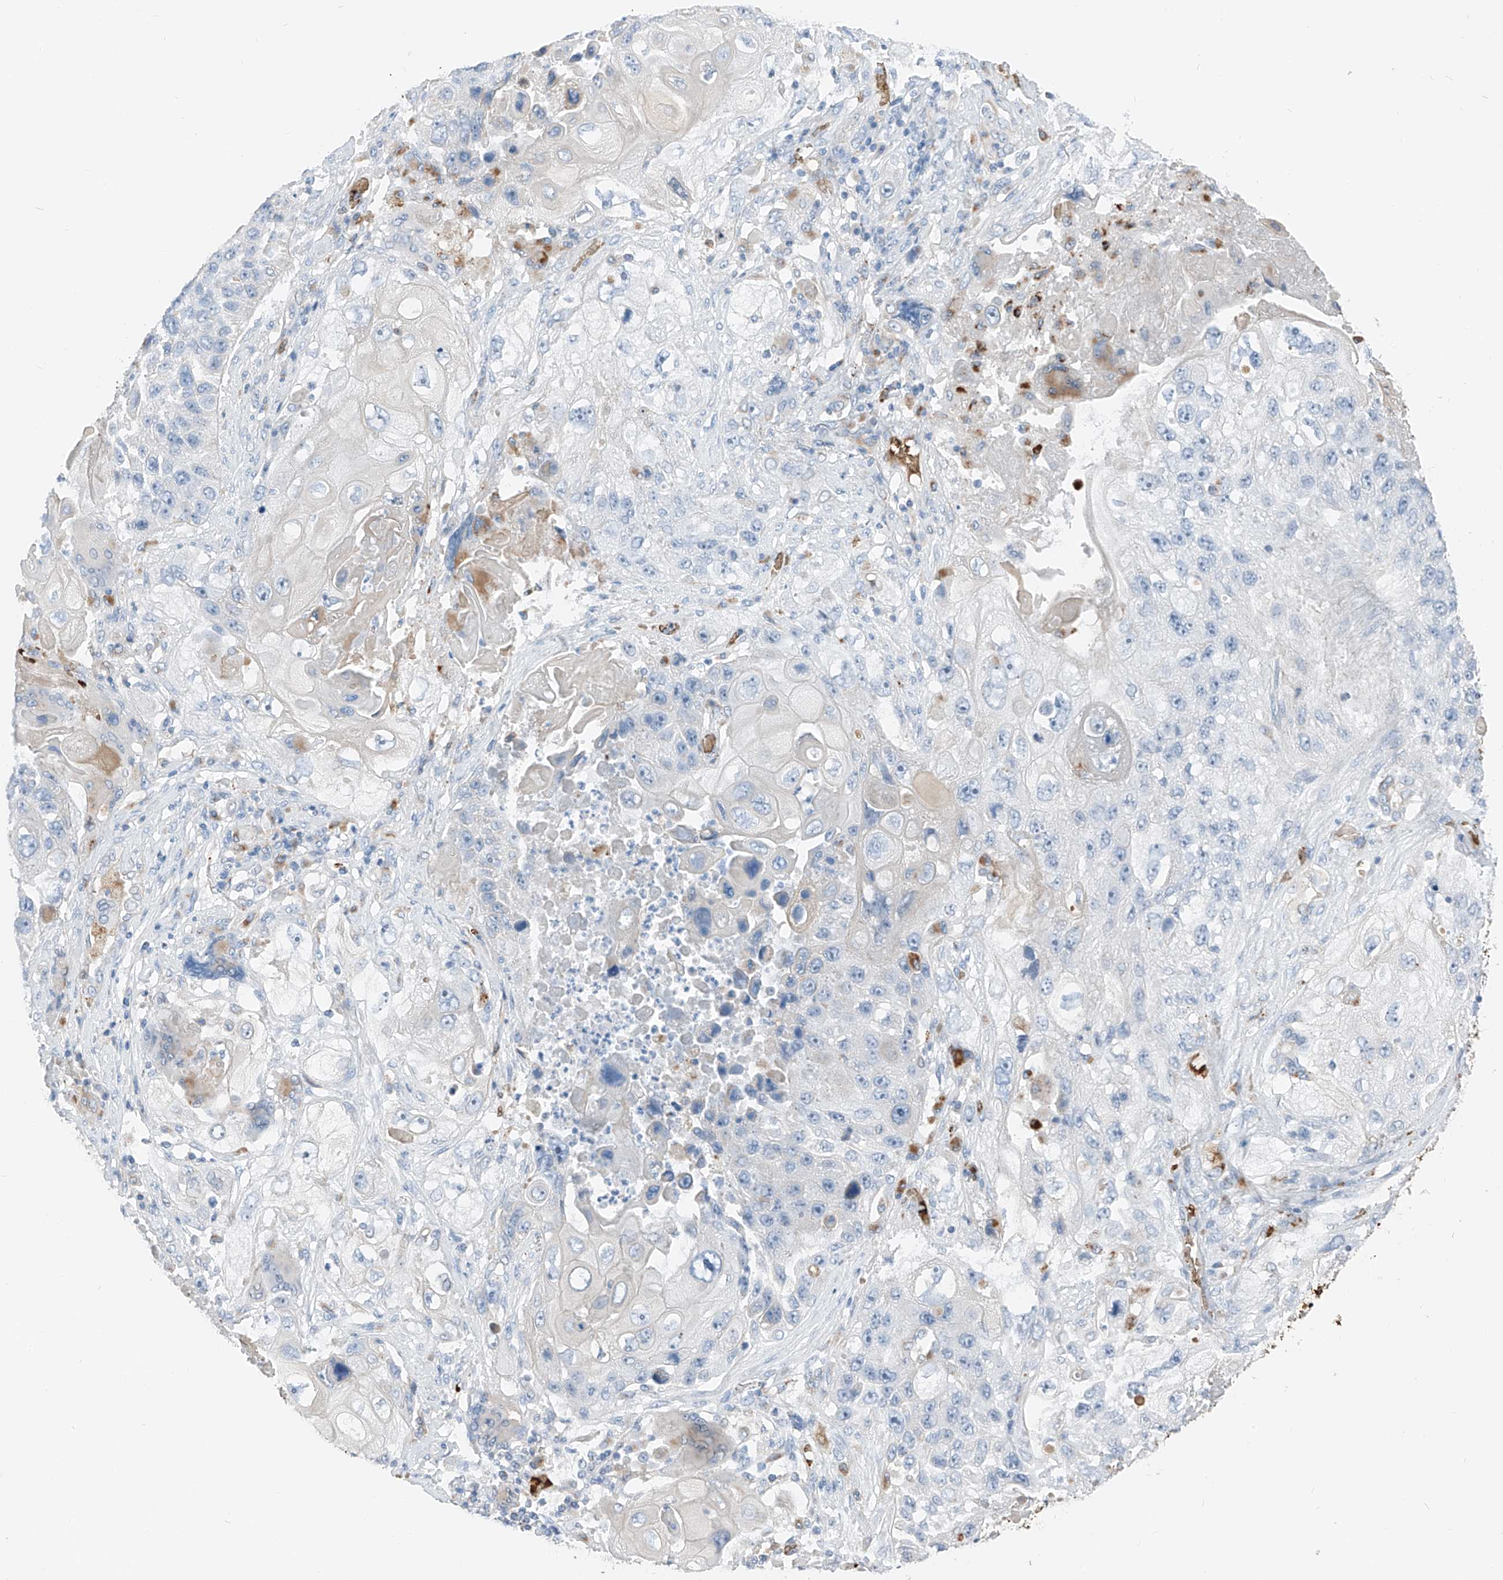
{"staining": {"intensity": "negative", "quantity": "none", "location": "none"}, "tissue": "lung cancer", "cell_type": "Tumor cells", "image_type": "cancer", "snomed": [{"axis": "morphology", "description": "Squamous cell carcinoma, NOS"}, {"axis": "topography", "description": "Lung"}], "caption": "IHC of lung squamous cell carcinoma displays no staining in tumor cells.", "gene": "PRSS23", "patient": {"sex": "male", "age": 61}}